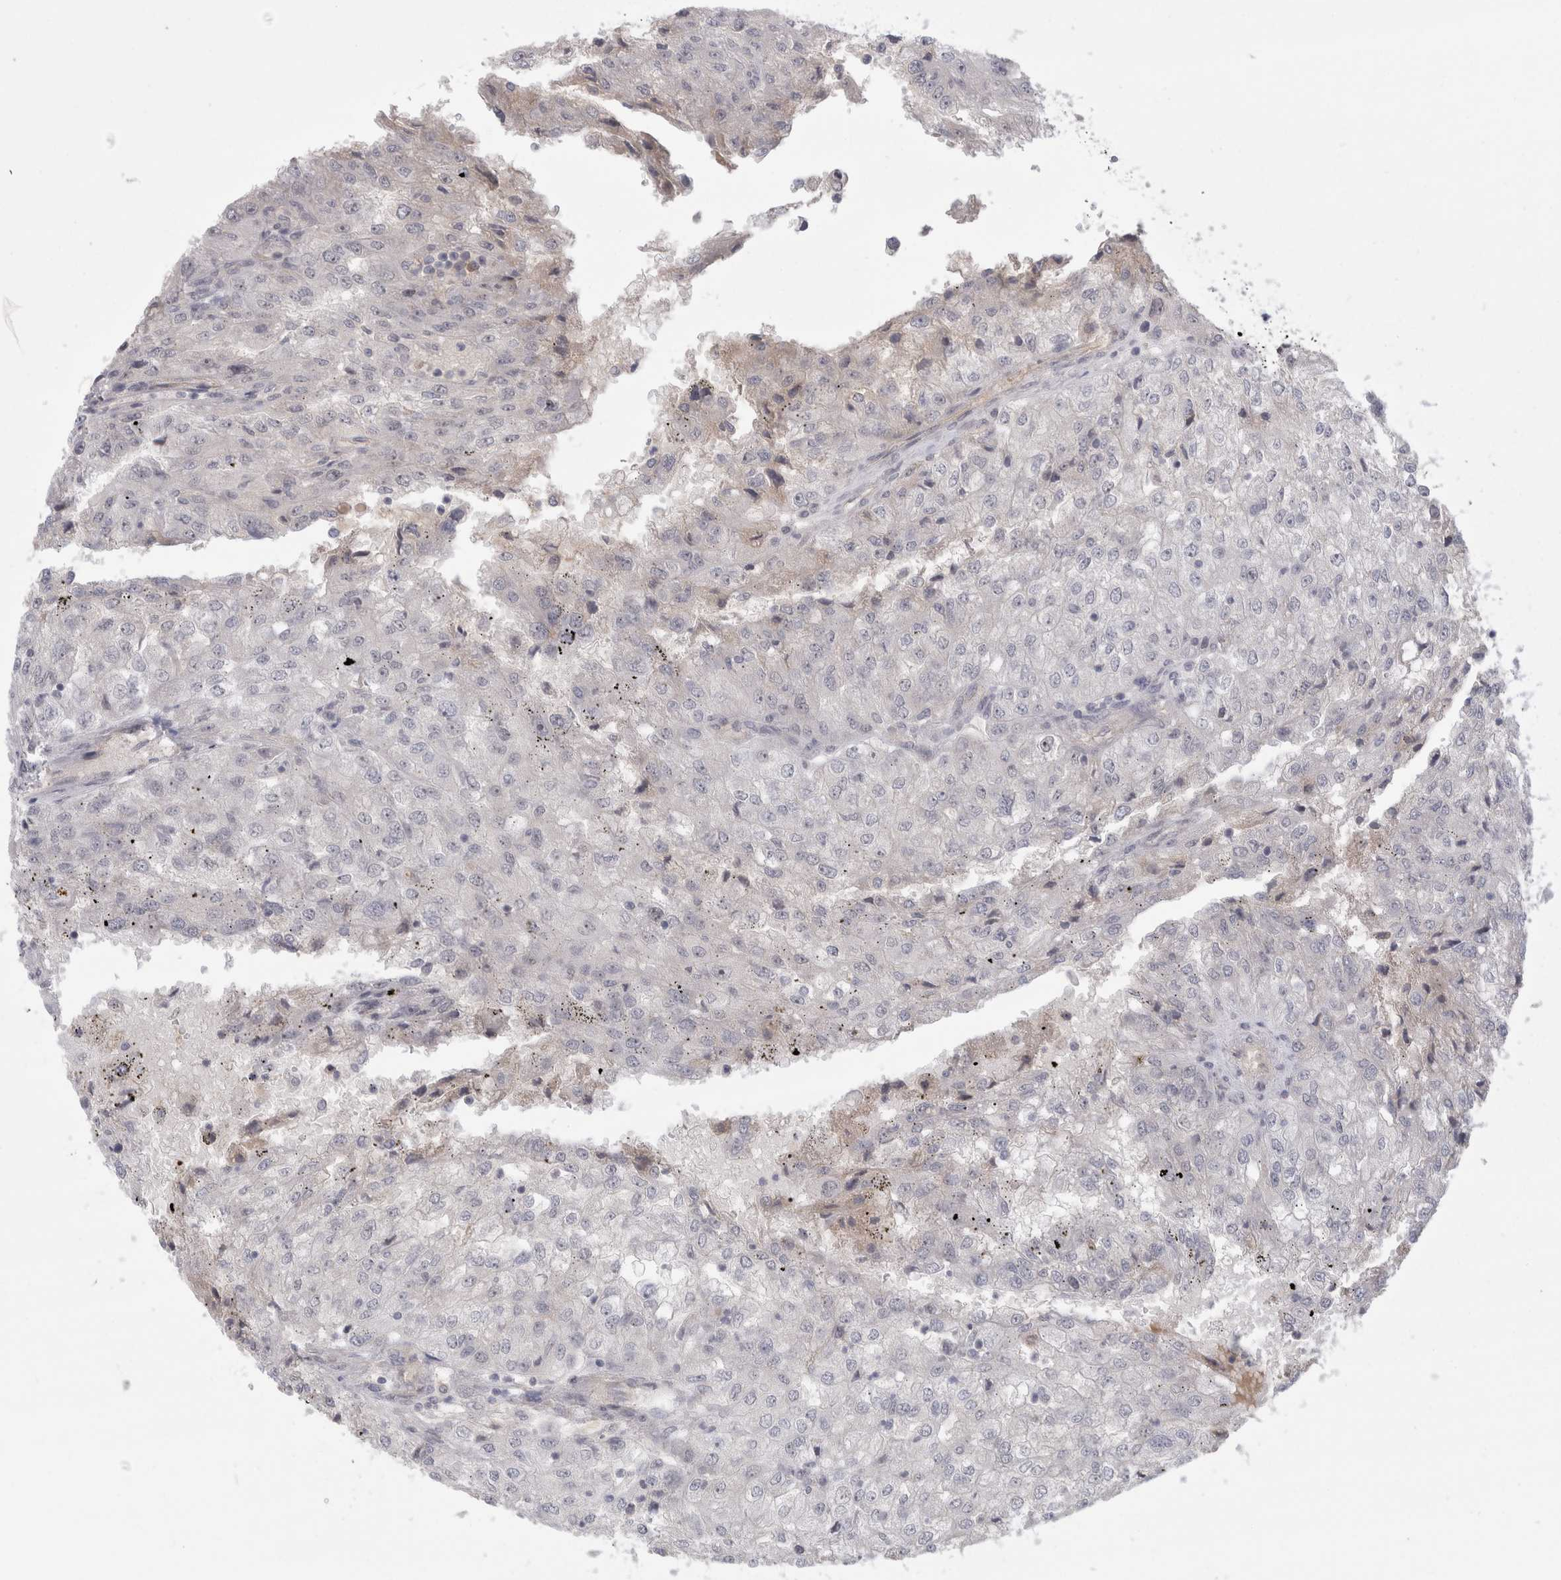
{"staining": {"intensity": "negative", "quantity": "none", "location": "none"}, "tissue": "renal cancer", "cell_type": "Tumor cells", "image_type": "cancer", "snomed": [{"axis": "morphology", "description": "Adenocarcinoma, NOS"}, {"axis": "topography", "description": "Kidney"}], "caption": "IHC image of adenocarcinoma (renal) stained for a protein (brown), which exhibits no positivity in tumor cells.", "gene": "ZNF24", "patient": {"sex": "female", "age": 54}}